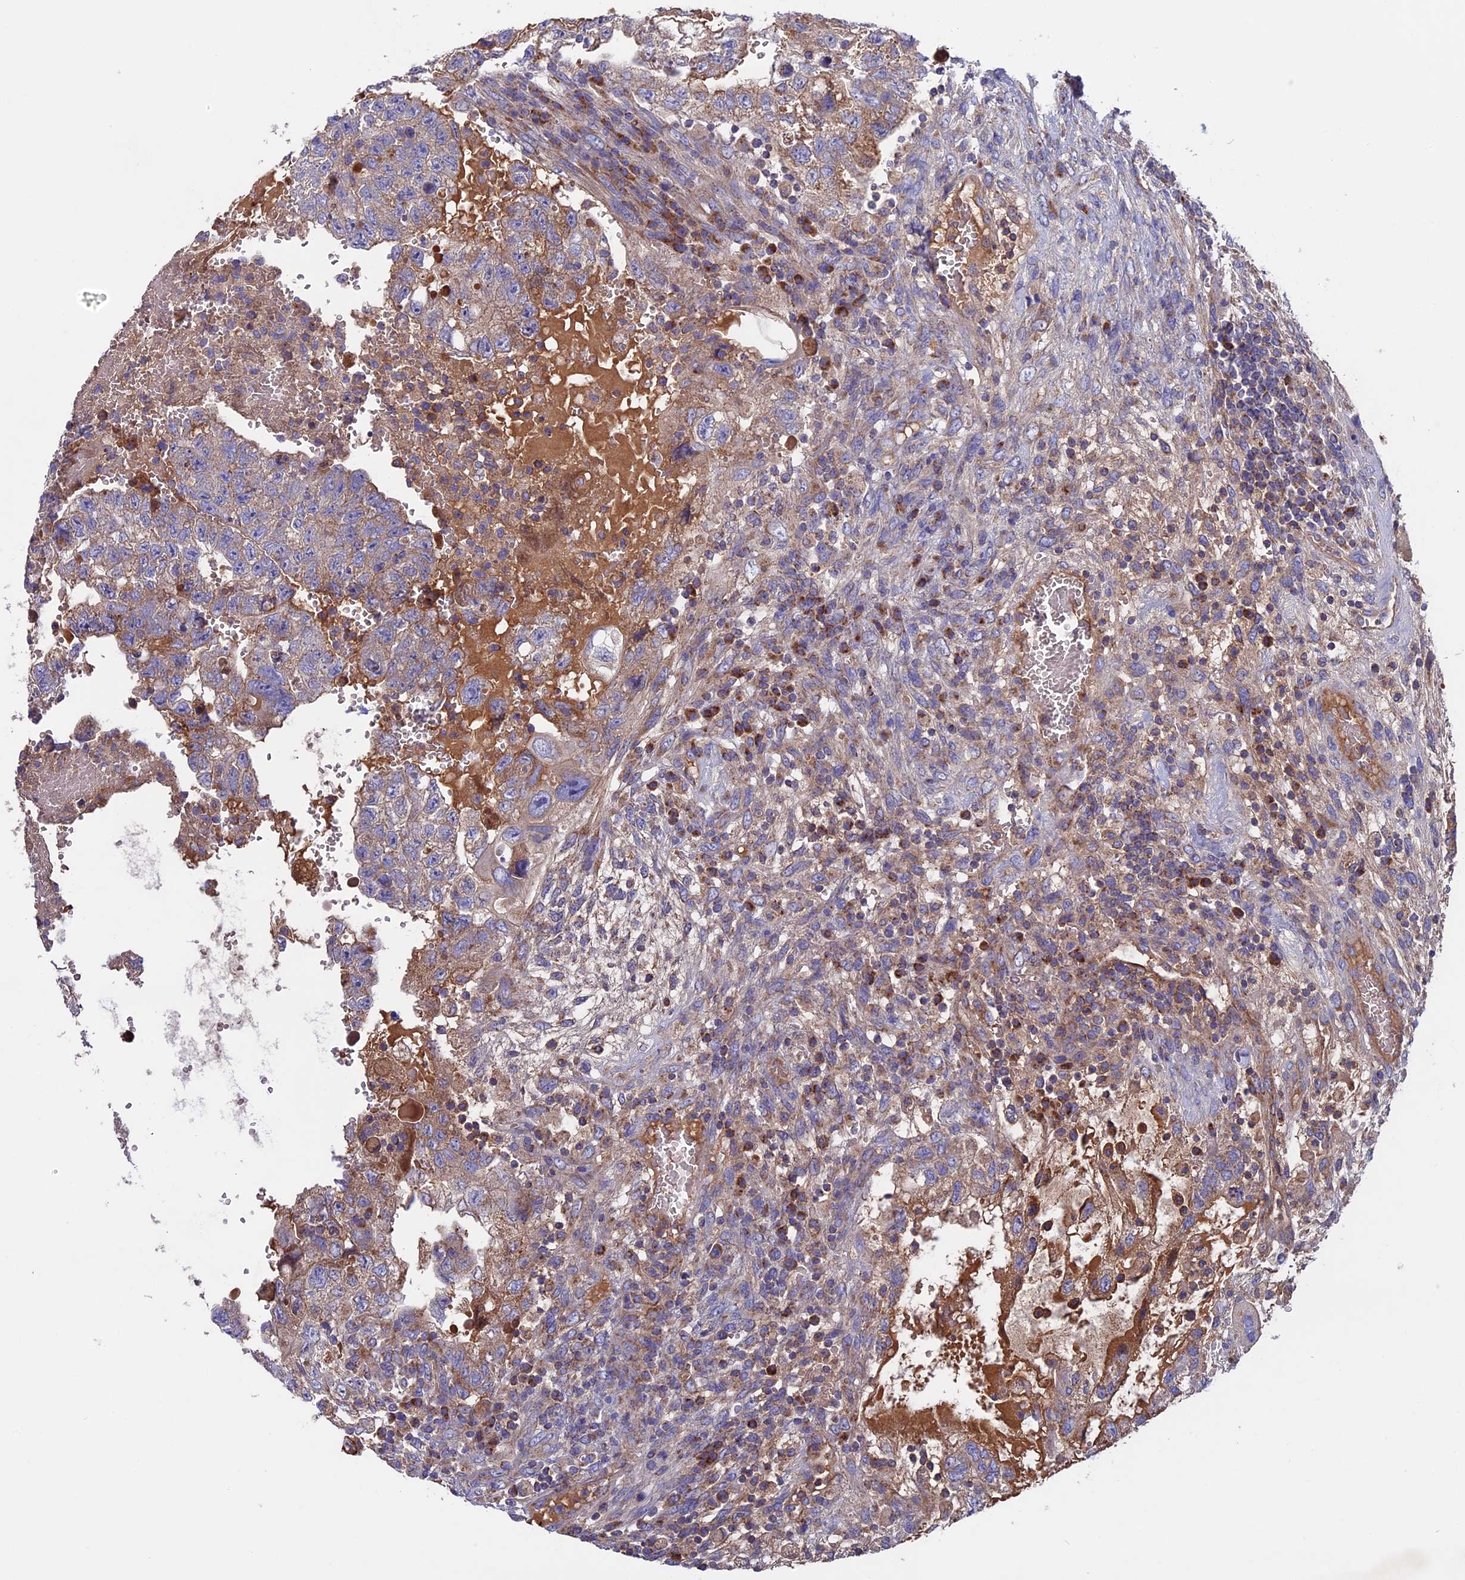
{"staining": {"intensity": "weak", "quantity": "25%-75%", "location": "cytoplasmic/membranous"}, "tissue": "testis cancer", "cell_type": "Tumor cells", "image_type": "cancer", "snomed": [{"axis": "morphology", "description": "Carcinoma, Embryonal, NOS"}, {"axis": "topography", "description": "Testis"}], "caption": "This histopathology image reveals IHC staining of embryonal carcinoma (testis), with low weak cytoplasmic/membranous positivity in approximately 25%-75% of tumor cells.", "gene": "SLC15A5", "patient": {"sex": "male", "age": 36}}